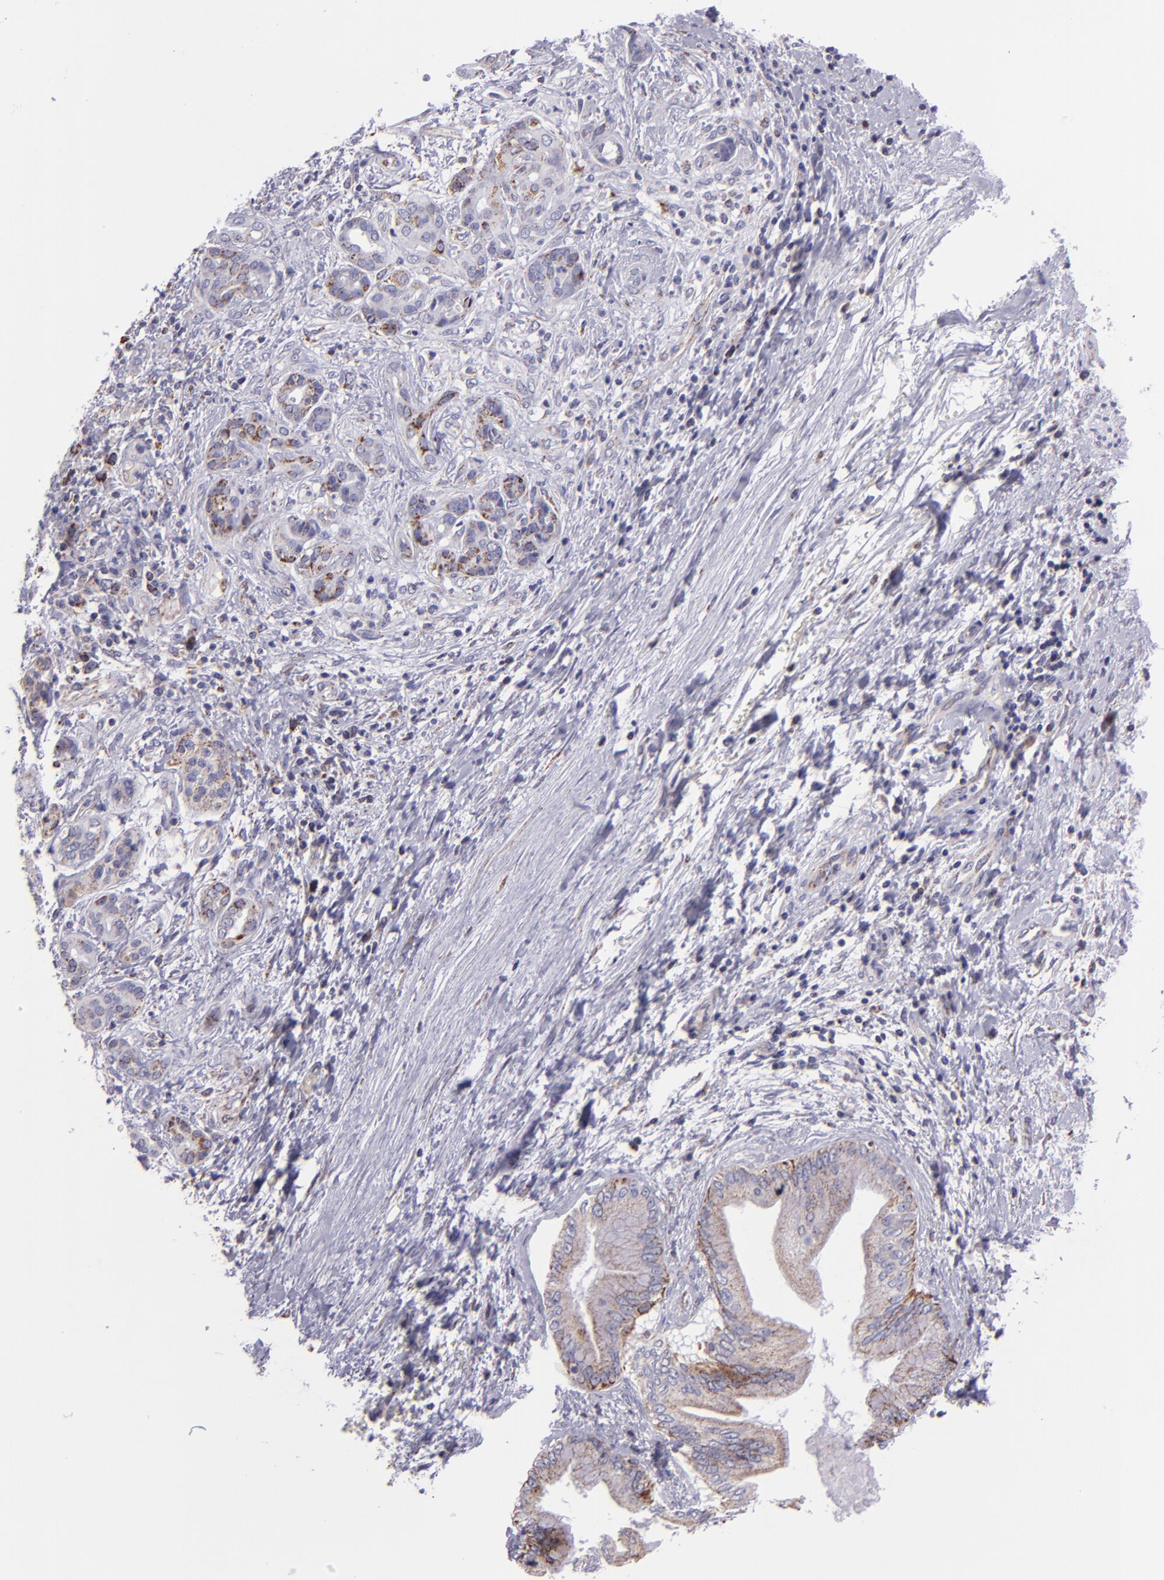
{"staining": {"intensity": "moderate", "quantity": ">75%", "location": "cytoplasmic/membranous"}, "tissue": "pancreatic cancer", "cell_type": "Tumor cells", "image_type": "cancer", "snomed": [{"axis": "morphology", "description": "Adenocarcinoma, NOS"}, {"axis": "topography", "description": "Pancreas"}], "caption": "About >75% of tumor cells in human adenocarcinoma (pancreatic) exhibit moderate cytoplasmic/membranous protein staining as visualized by brown immunohistochemical staining.", "gene": "HSPD1", "patient": {"sex": "female", "age": 70}}